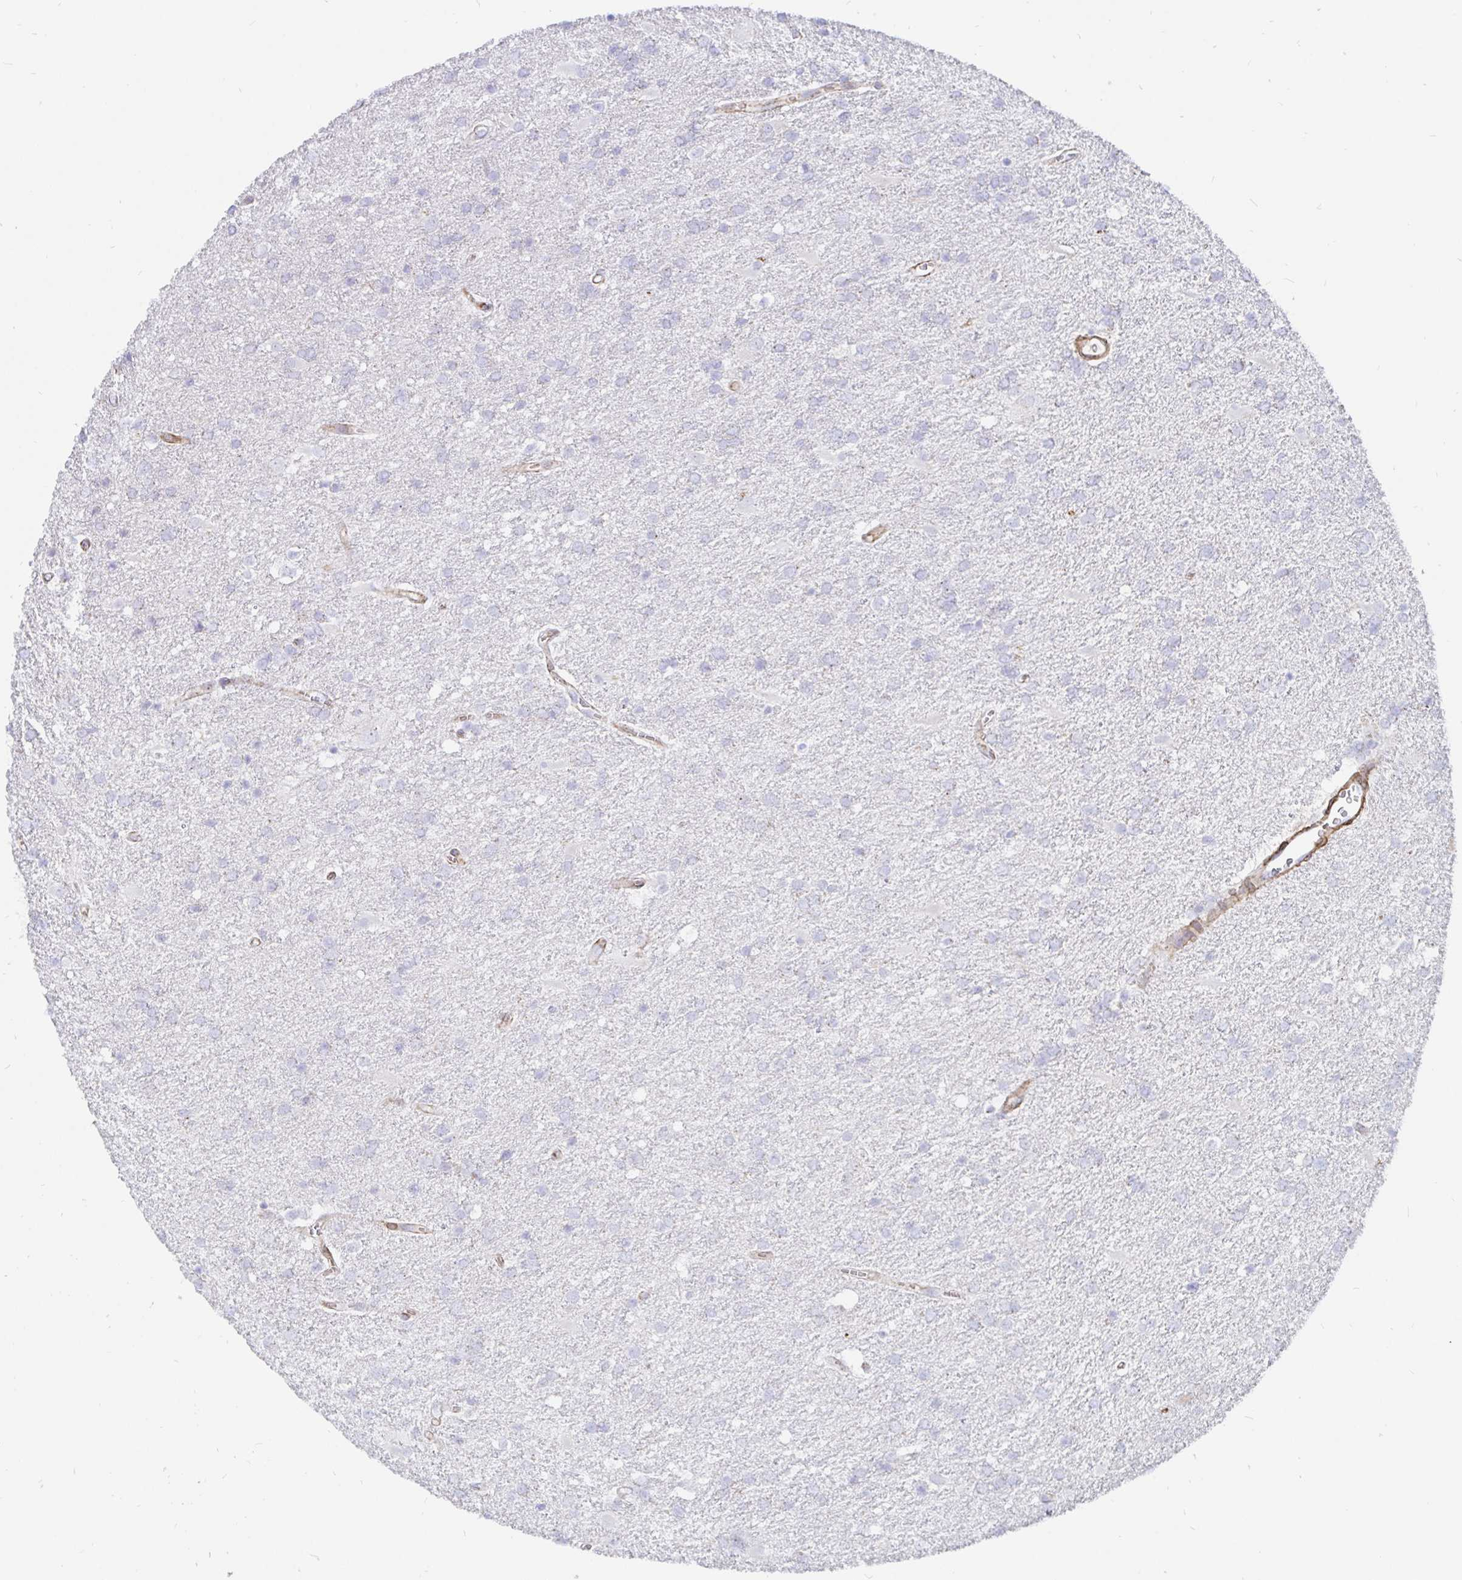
{"staining": {"intensity": "negative", "quantity": "none", "location": "none"}, "tissue": "glioma", "cell_type": "Tumor cells", "image_type": "cancer", "snomed": [{"axis": "morphology", "description": "Glioma, malignant, Low grade"}, {"axis": "topography", "description": "Brain"}], "caption": "This is a image of immunohistochemistry (IHC) staining of glioma, which shows no positivity in tumor cells.", "gene": "COX16", "patient": {"sex": "male", "age": 66}}